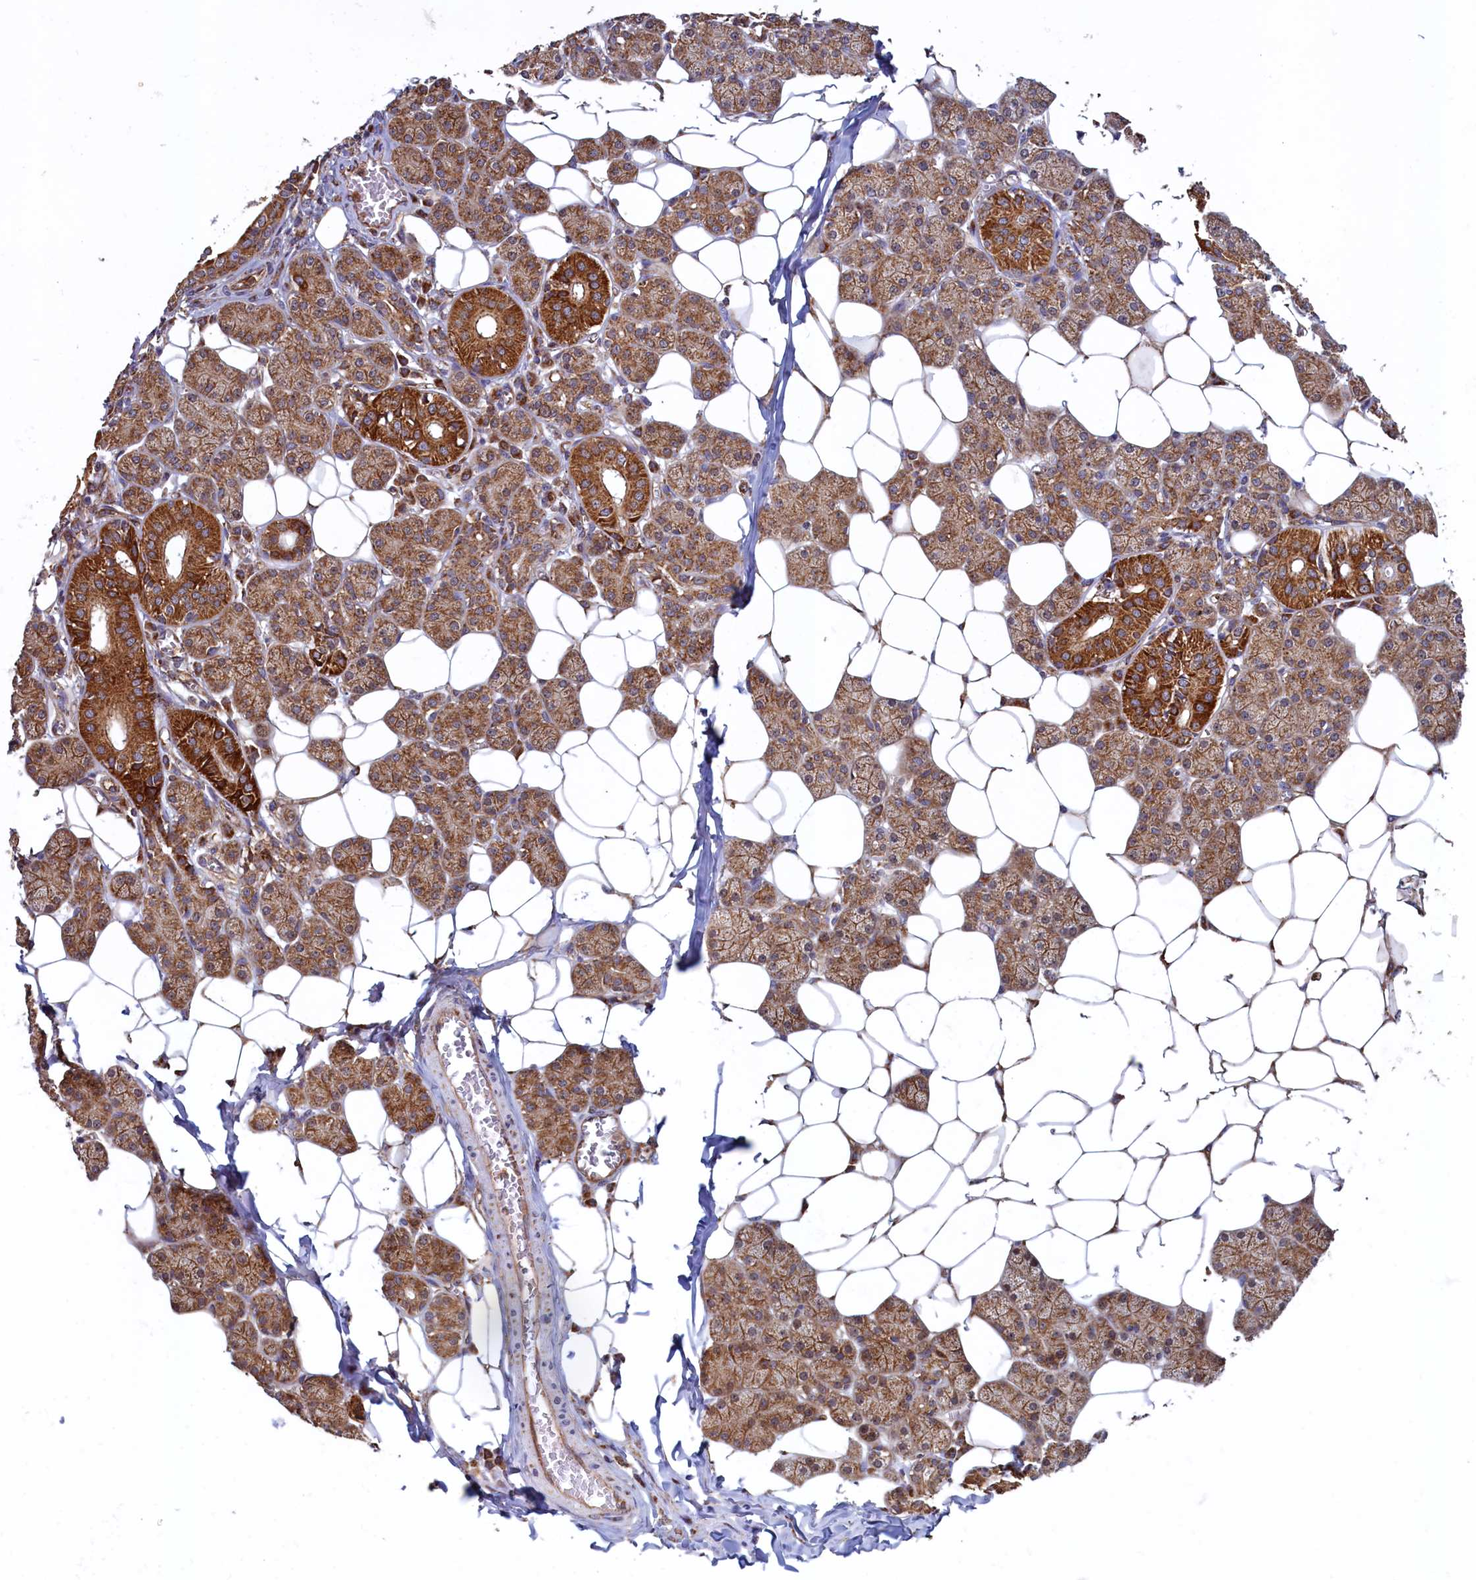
{"staining": {"intensity": "strong", "quantity": ">75%", "location": "cytoplasmic/membranous"}, "tissue": "salivary gland", "cell_type": "Glandular cells", "image_type": "normal", "snomed": [{"axis": "morphology", "description": "Normal tissue, NOS"}, {"axis": "topography", "description": "Salivary gland"}], "caption": "Glandular cells exhibit high levels of strong cytoplasmic/membranous staining in approximately >75% of cells in benign human salivary gland.", "gene": "UBE3B", "patient": {"sex": "female", "age": 33}}